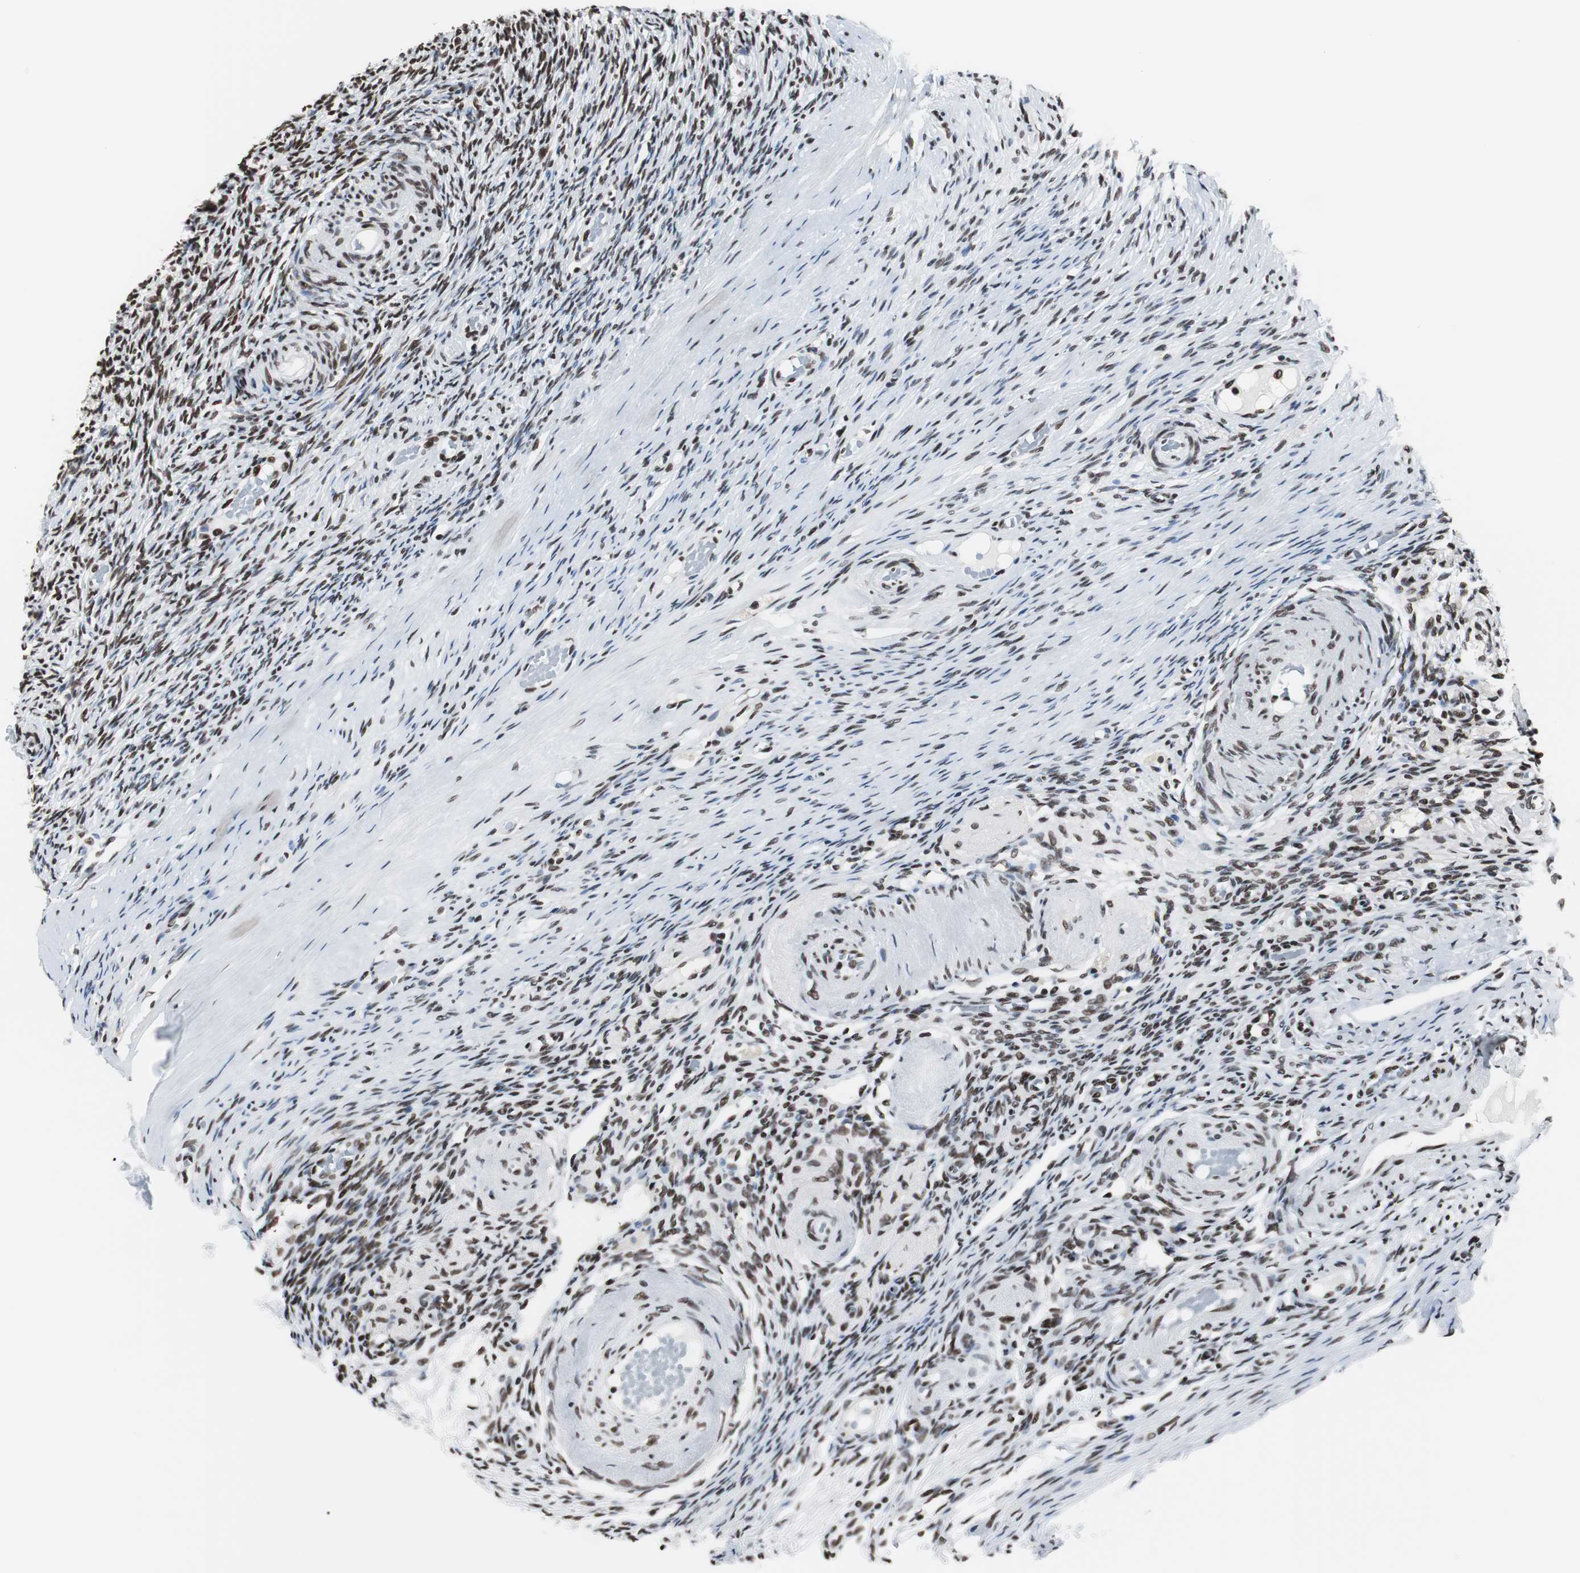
{"staining": {"intensity": "strong", "quantity": ">75%", "location": "nuclear"}, "tissue": "ovary", "cell_type": "Ovarian stroma cells", "image_type": "normal", "snomed": [{"axis": "morphology", "description": "Normal tissue, NOS"}, {"axis": "topography", "description": "Ovary"}], "caption": "The histopathology image shows immunohistochemical staining of unremarkable ovary. There is strong nuclear positivity is appreciated in about >75% of ovarian stroma cells.", "gene": "XRCC1", "patient": {"sex": "female", "age": 60}}